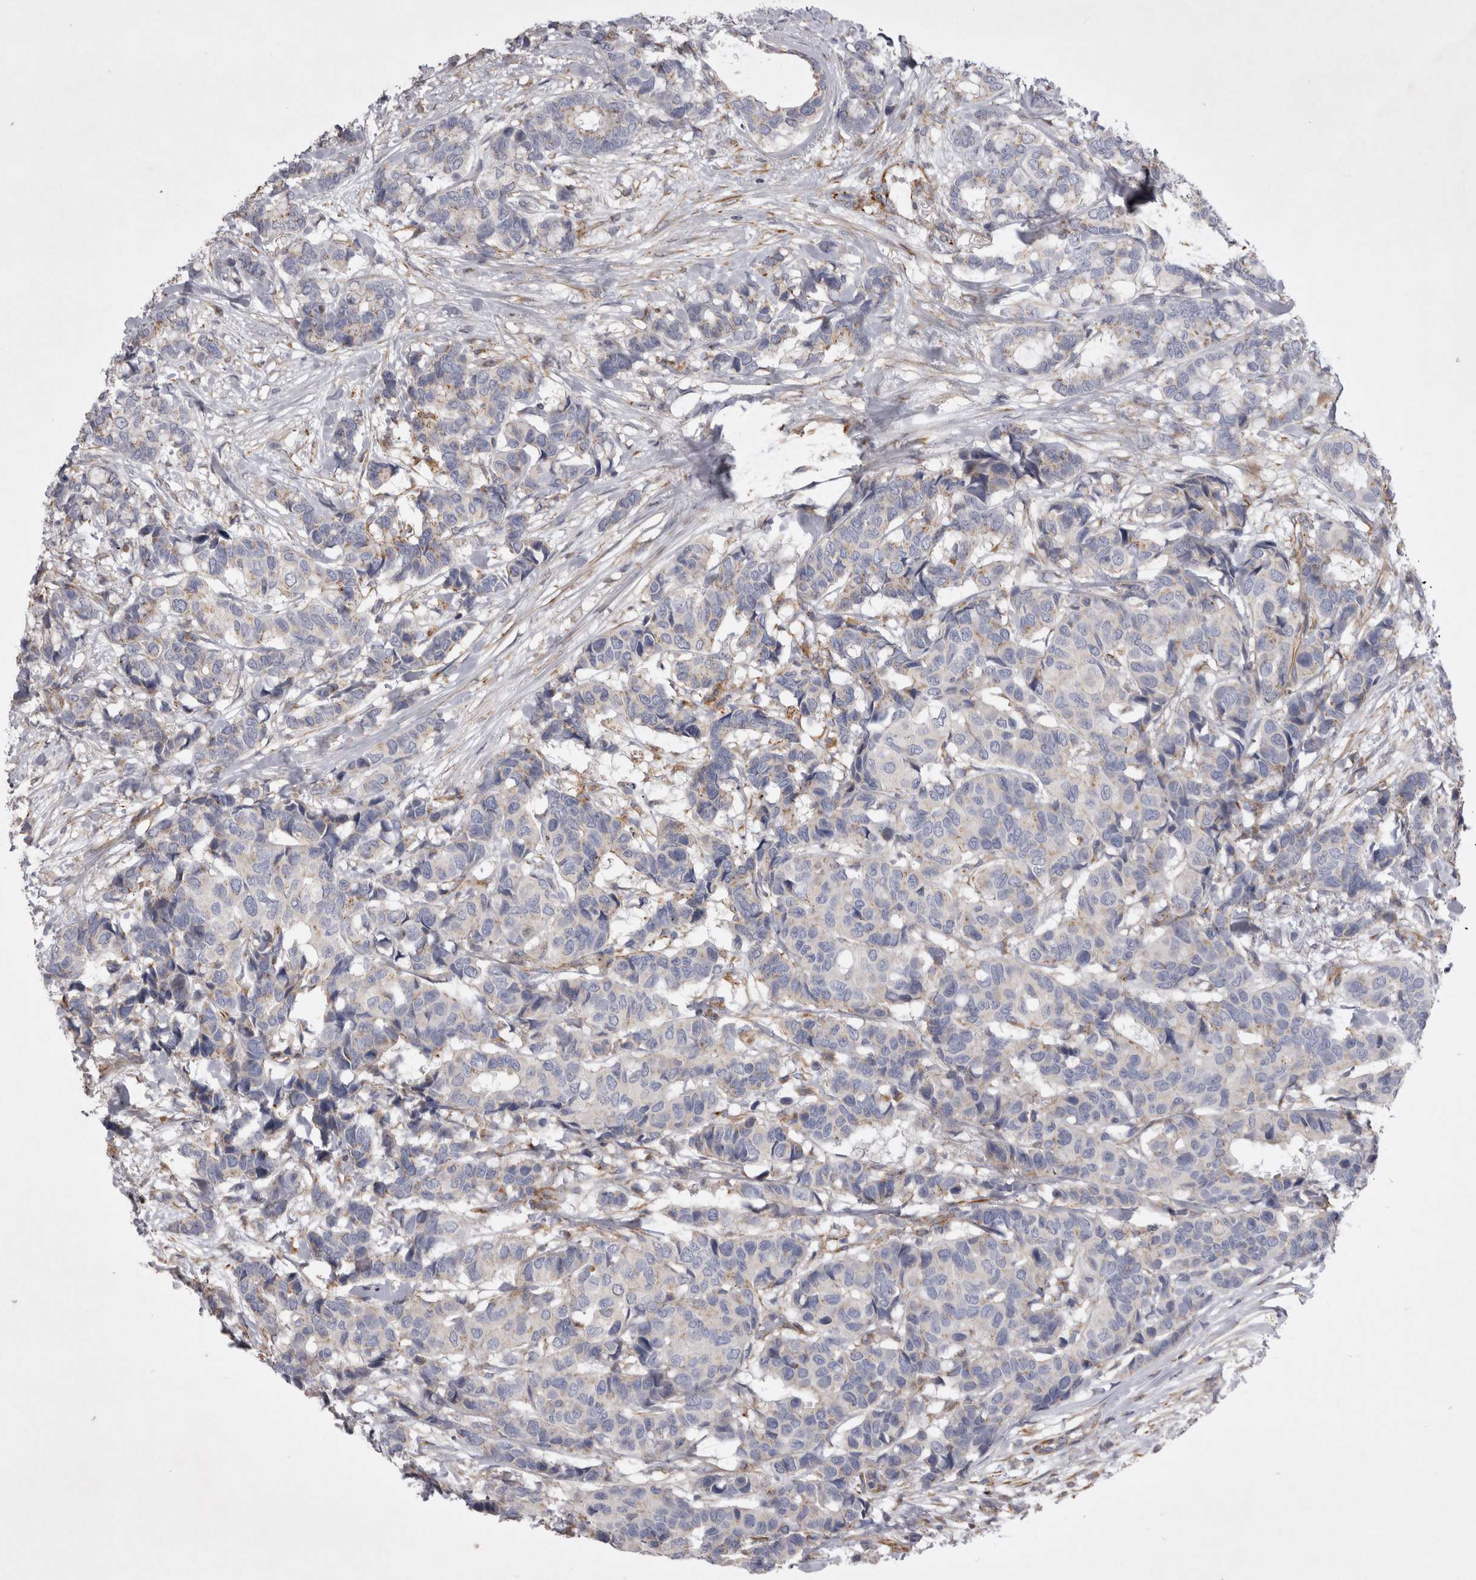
{"staining": {"intensity": "weak", "quantity": "<25%", "location": "cytoplasmic/membranous"}, "tissue": "breast cancer", "cell_type": "Tumor cells", "image_type": "cancer", "snomed": [{"axis": "morphology", "description": "Duct carcinoma"}, {"axis": "topography", "description": "Breast"}], "caption": "Immunohistochemistry of human breast cancer shows no positivity in tumor cells.", "gene": "STRADB", "patient": {"sex": "female", "age": 87}}